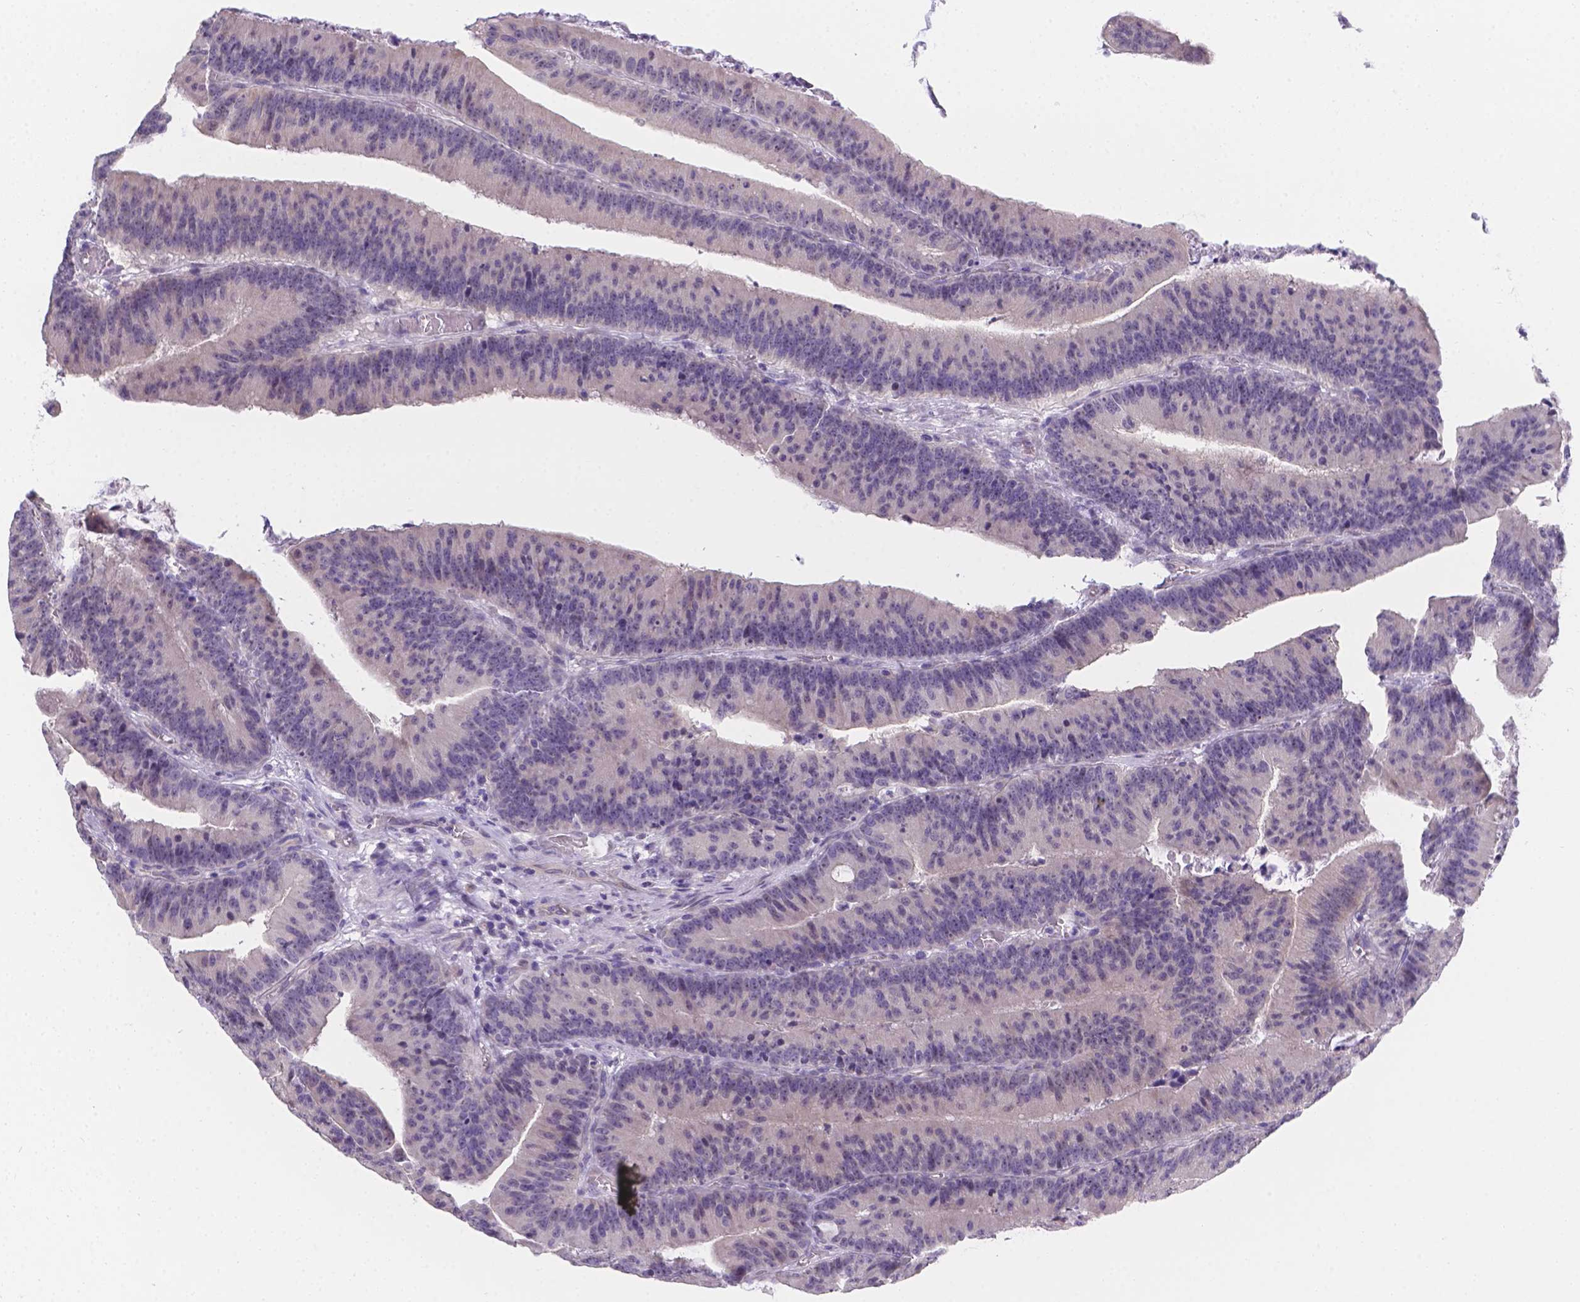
{"staining": {"intensity": "negative", "quantity": "none", "location": "none"}, "tissue": "colorectal cancer", "cell_type": "Tumor cells", "image_type": "cancer", "snomed": [{"axis": "morphology", "description": "Adenocarcinoma, NOS"}, {"axis": "topography", "description": "Colon"}], "caption": "Human colorectal cancer stained for a protein using immunohistochemistry (IHC) displays no positivity in tumor cells.", "gene": "CD96", "patient": {"sex": "female", "age": 78}}